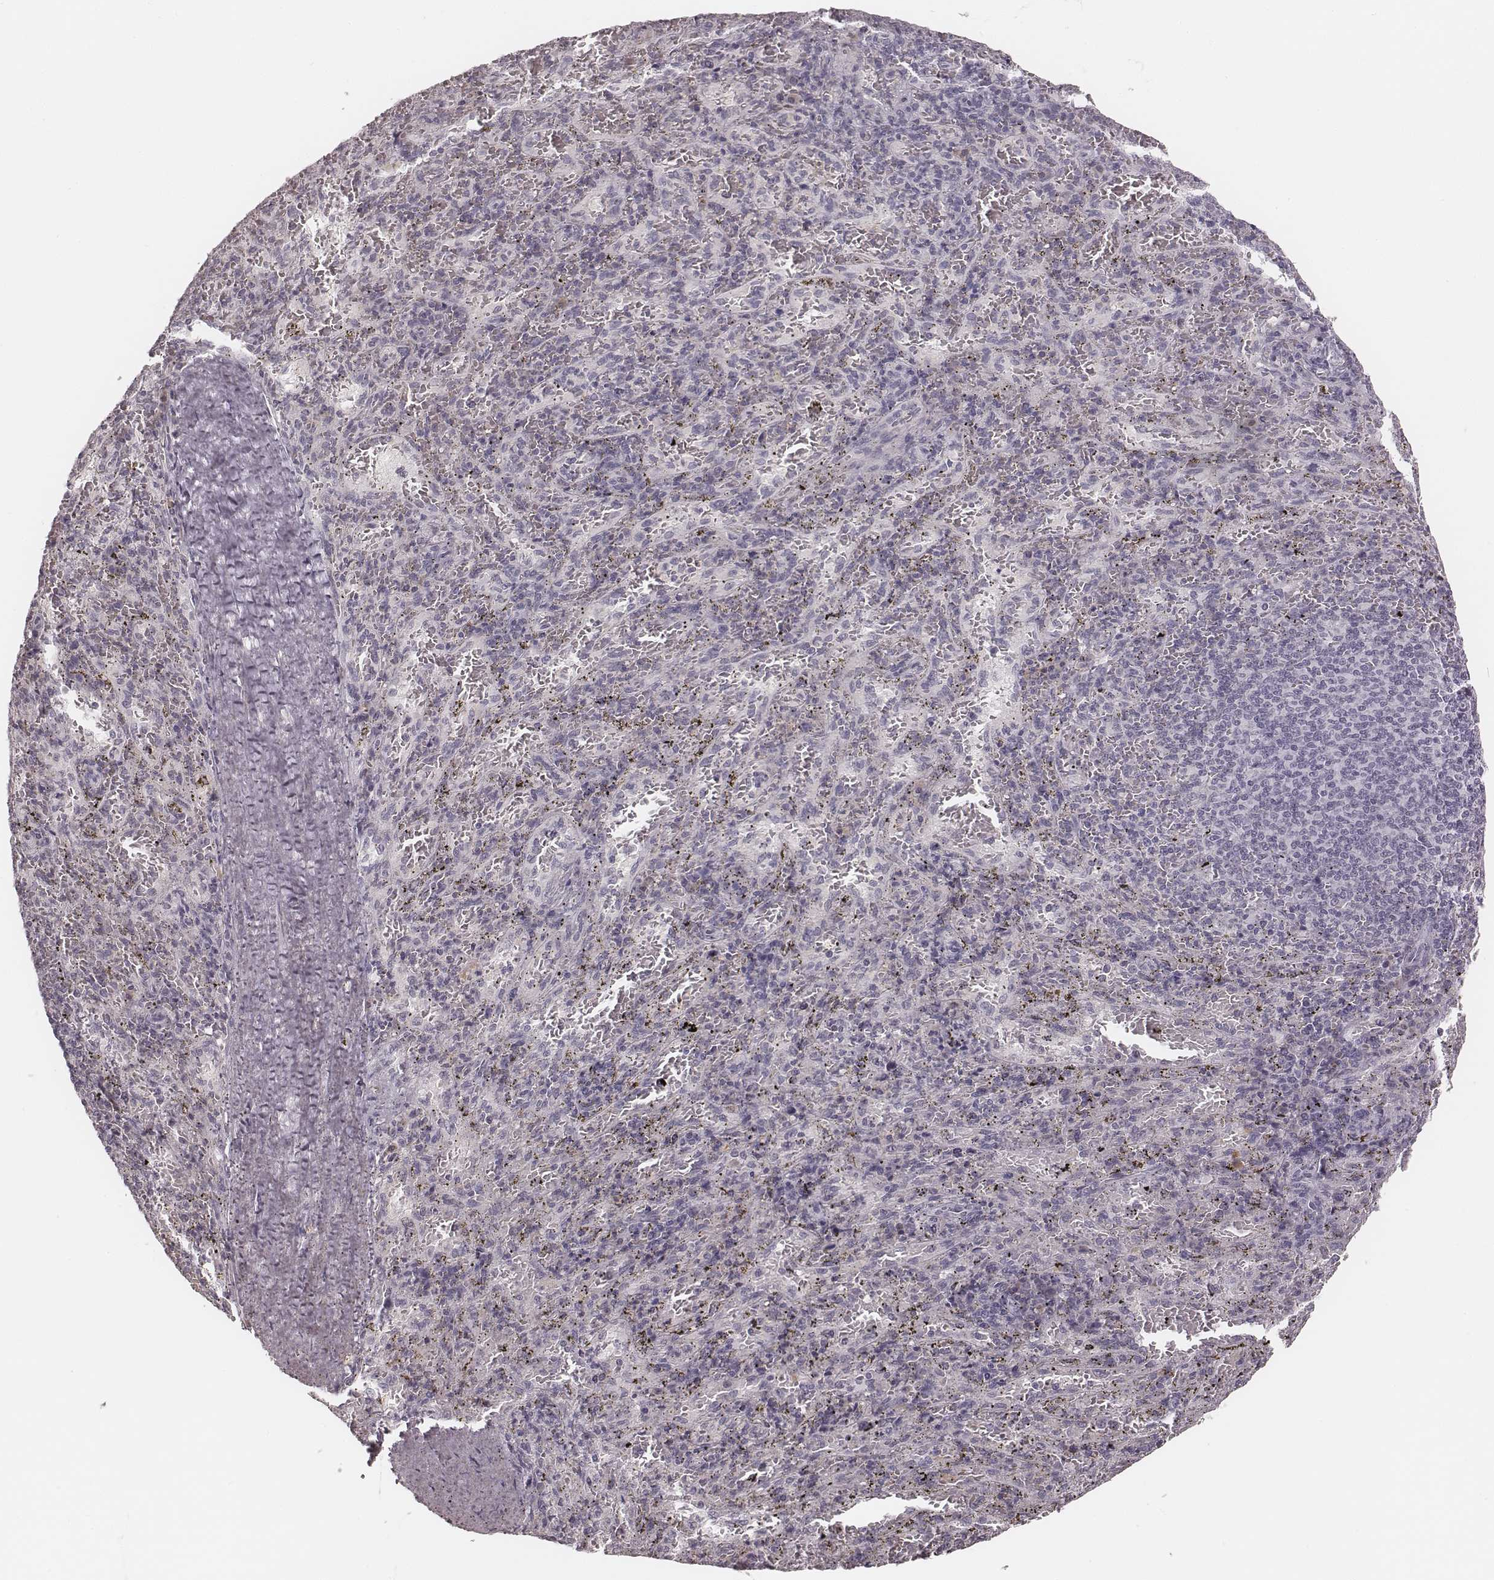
{"staining": {"intensity": "negative", "quantity": "none", "location": "none"}, "tissue": "spleen", "cell_type": "Cells in red pulp", "image_type": "normal", "snomed": [{"axis": "morphology", "description": "Normal tissue, NOS"}, {"axis": "topography", "description": "Spleen"}], "caption": "Immunohistochemical staining of normal spleen shows no significant staining in cells in red pulp. (DAB immunohistochemistry, high magnification).", "gene": "MSX1", "patient": {"sex": "male", "age": 57}}